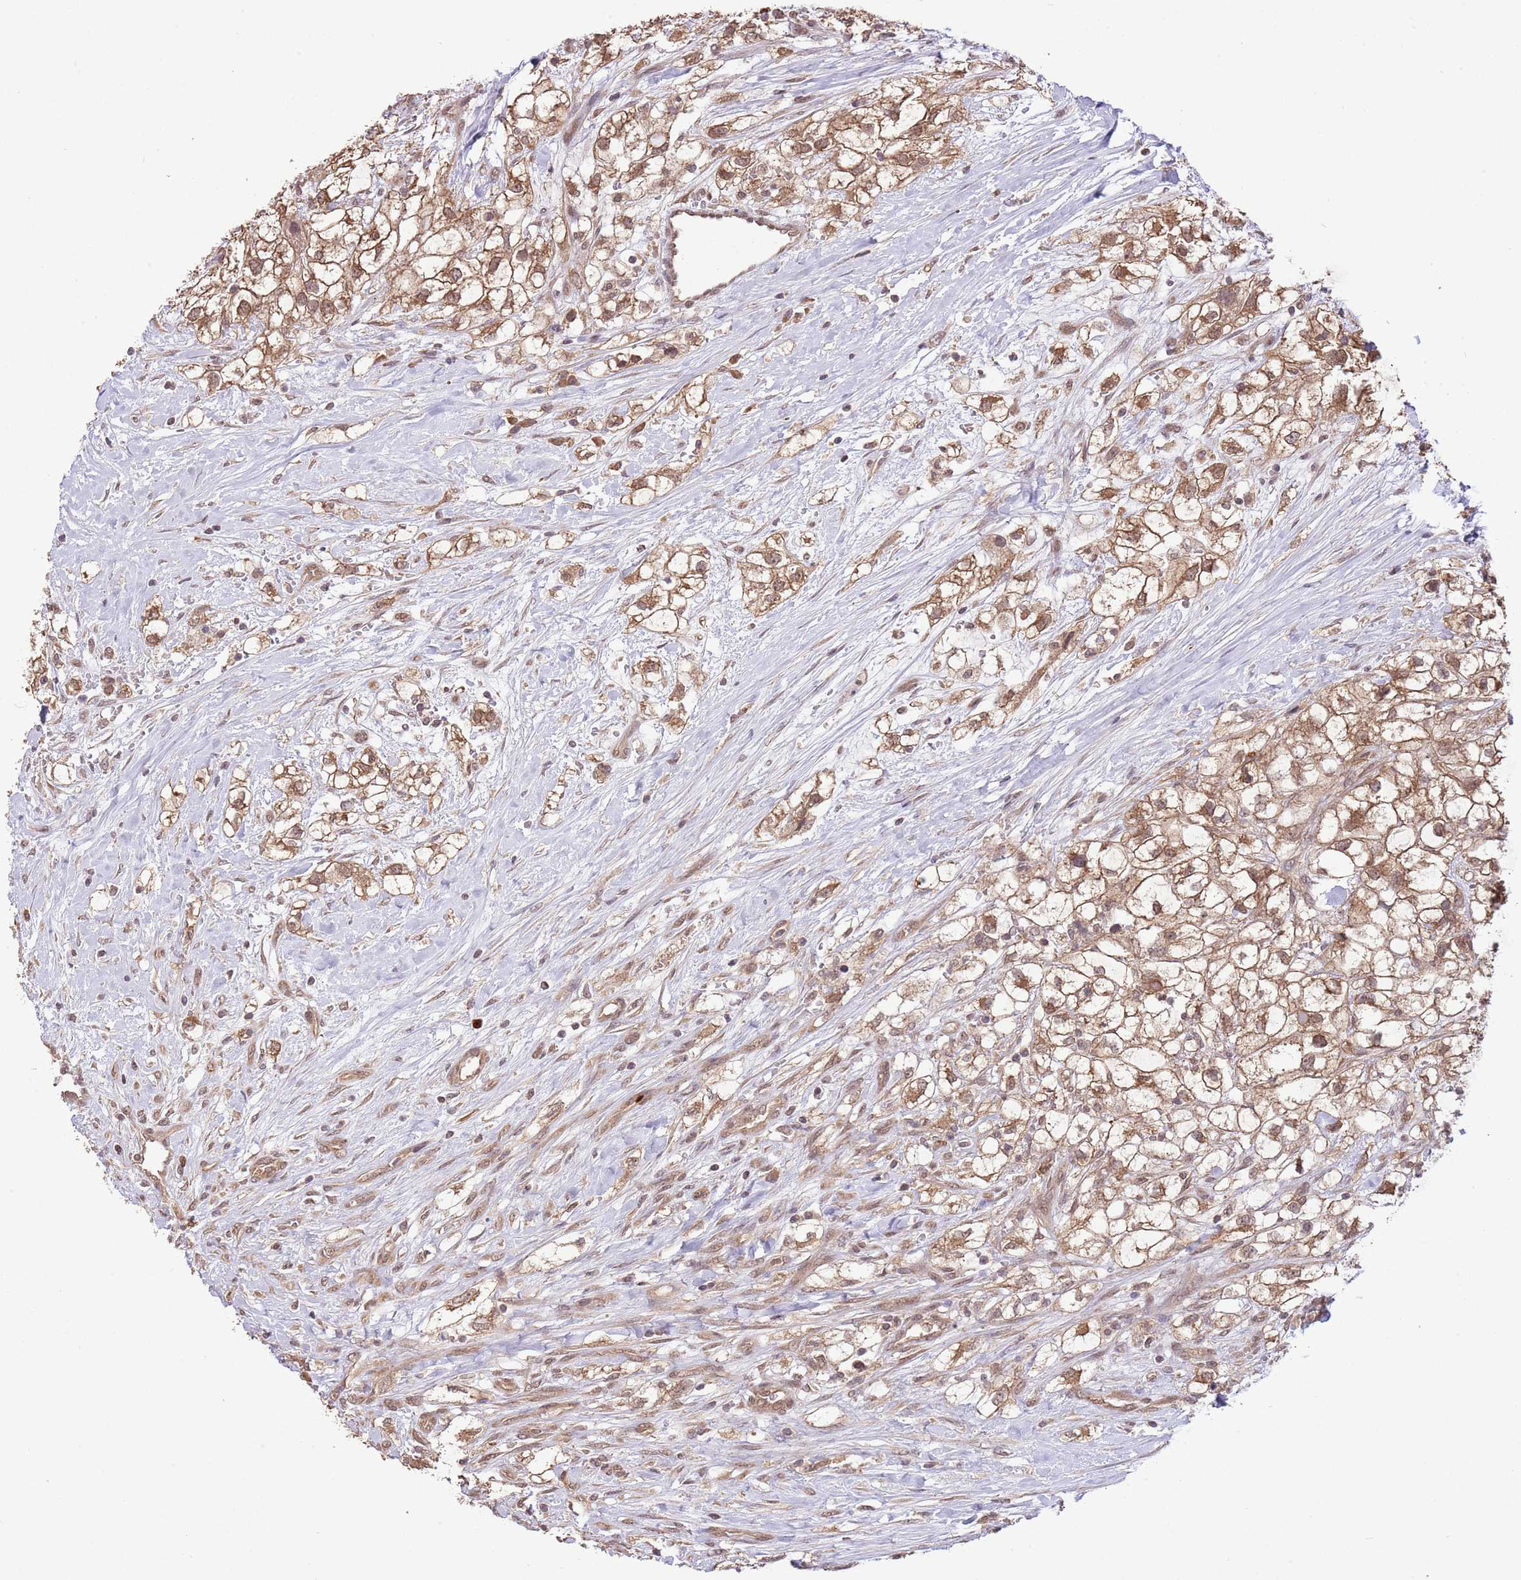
{"staining": {"intensity": "moderate", "quantity": ">75%", "location": "cytoplasmic/membranous,nuclear"}, "tissue": "renal cancer", "cell_type": "Tumor cells", "image_type": "cancer", "snomed": [{"axis": "morphology", "description": "Adenocarcinoma, NOS"}, {"axis": "topography", "description": "Kidney"}], "caption": "The histopathology image reveals immunohistochemical staining of renal cancer. There is moderate cytoplasmic/membranous and nuclear expression is identified in approximately >75% of tumor cells.", "gene": "AMIGO1", "patient": {"sex": "male", "age": 59}}